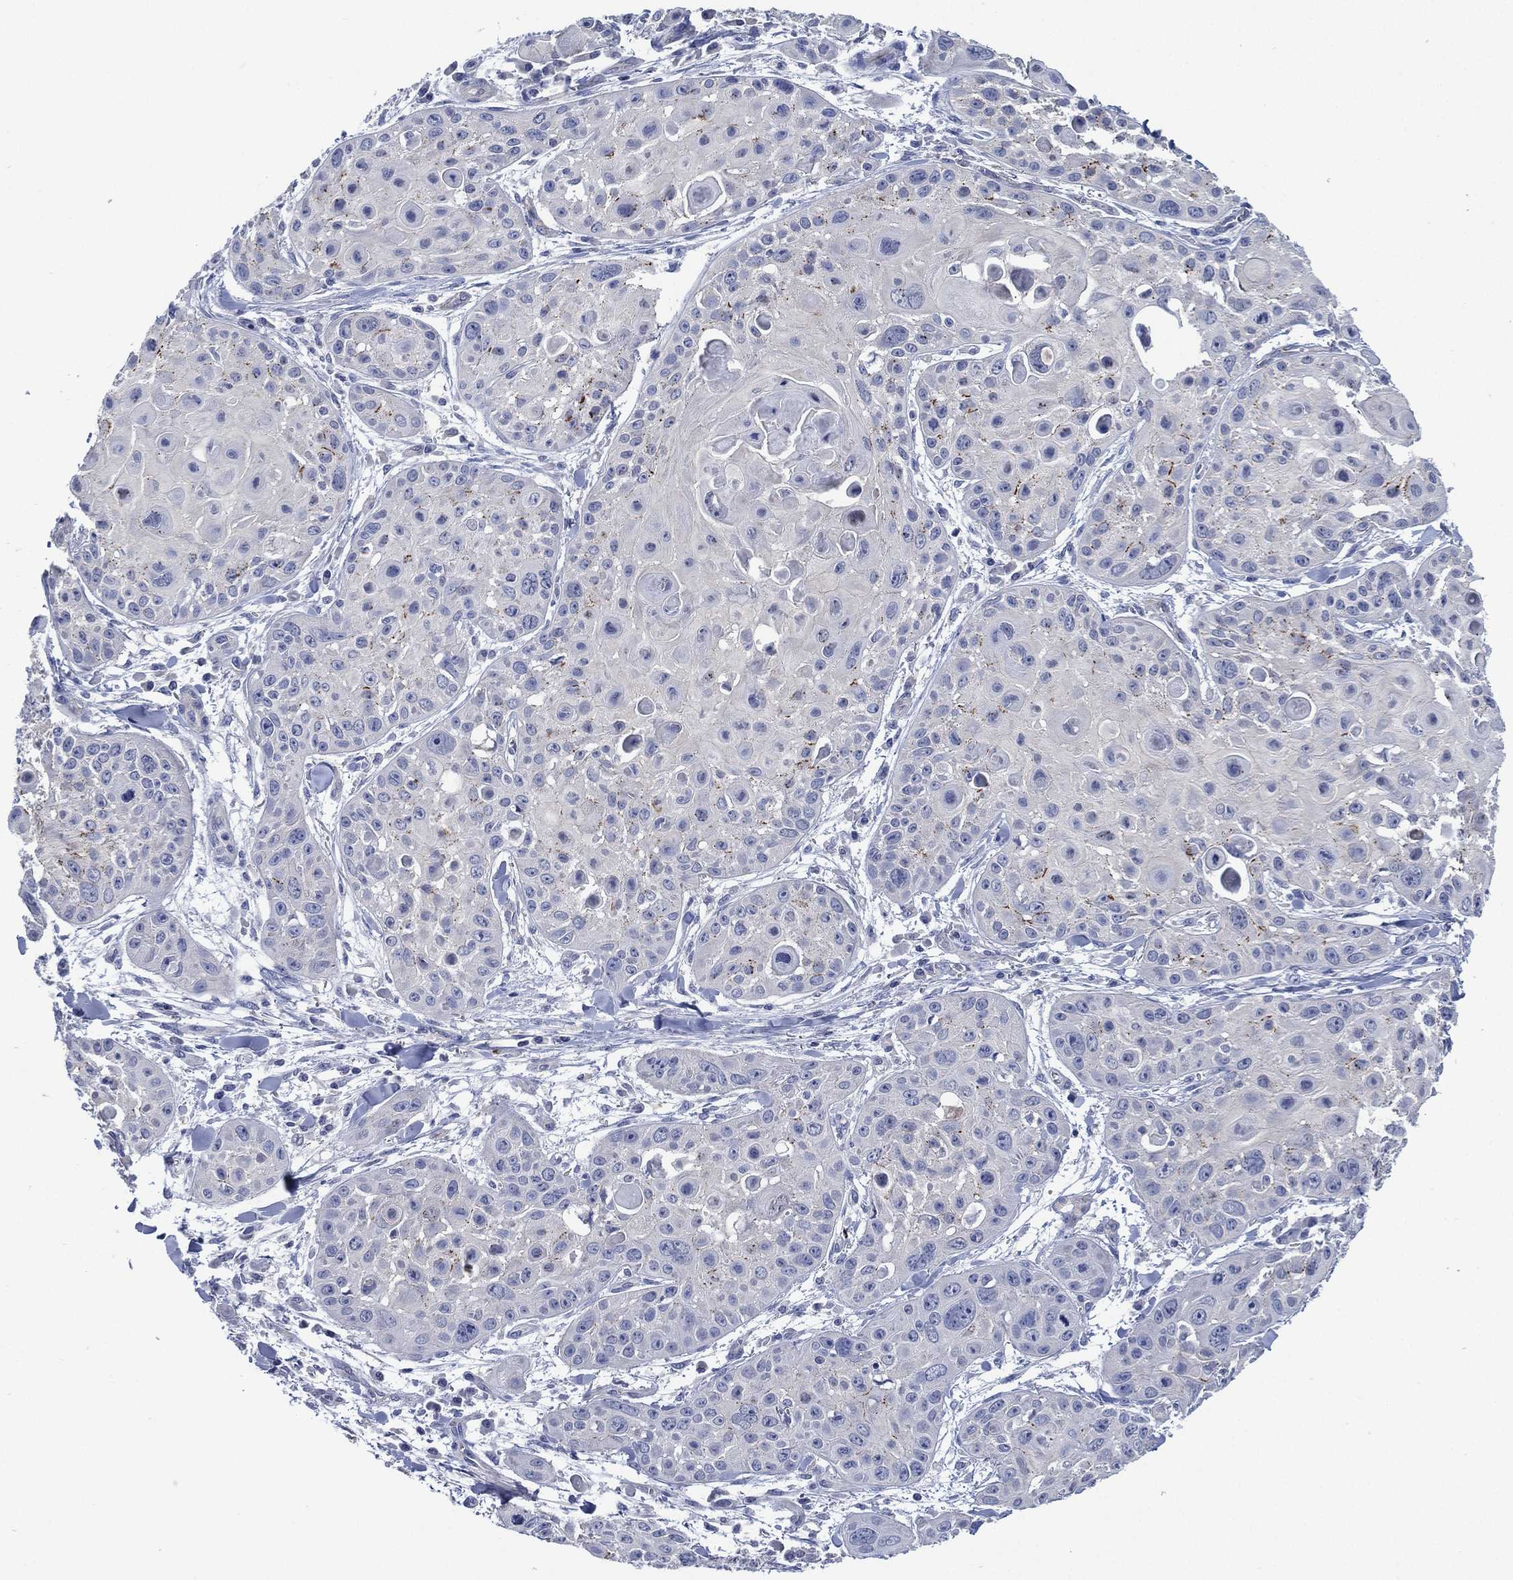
{"staining": {"intensity": "negative", "quantity": "none", "location": "none"}, "tissue": "skin cancer", "cell_type": "Tumor cells", "image_type": "cancer", "snomed": [{"axis": "morphology", "description": "Squamous cell carcinoma, NOS"}, {"axis": "topography", "description": "Skin"}, {"axis": "topography", "description": "Anal"}], "caption": "IHC image of skin cancer stained for a protein (brown), which displays no staining in tumor cells.", "gene": "C5orf46", "patient": {"sex": "female", "age": 75}}